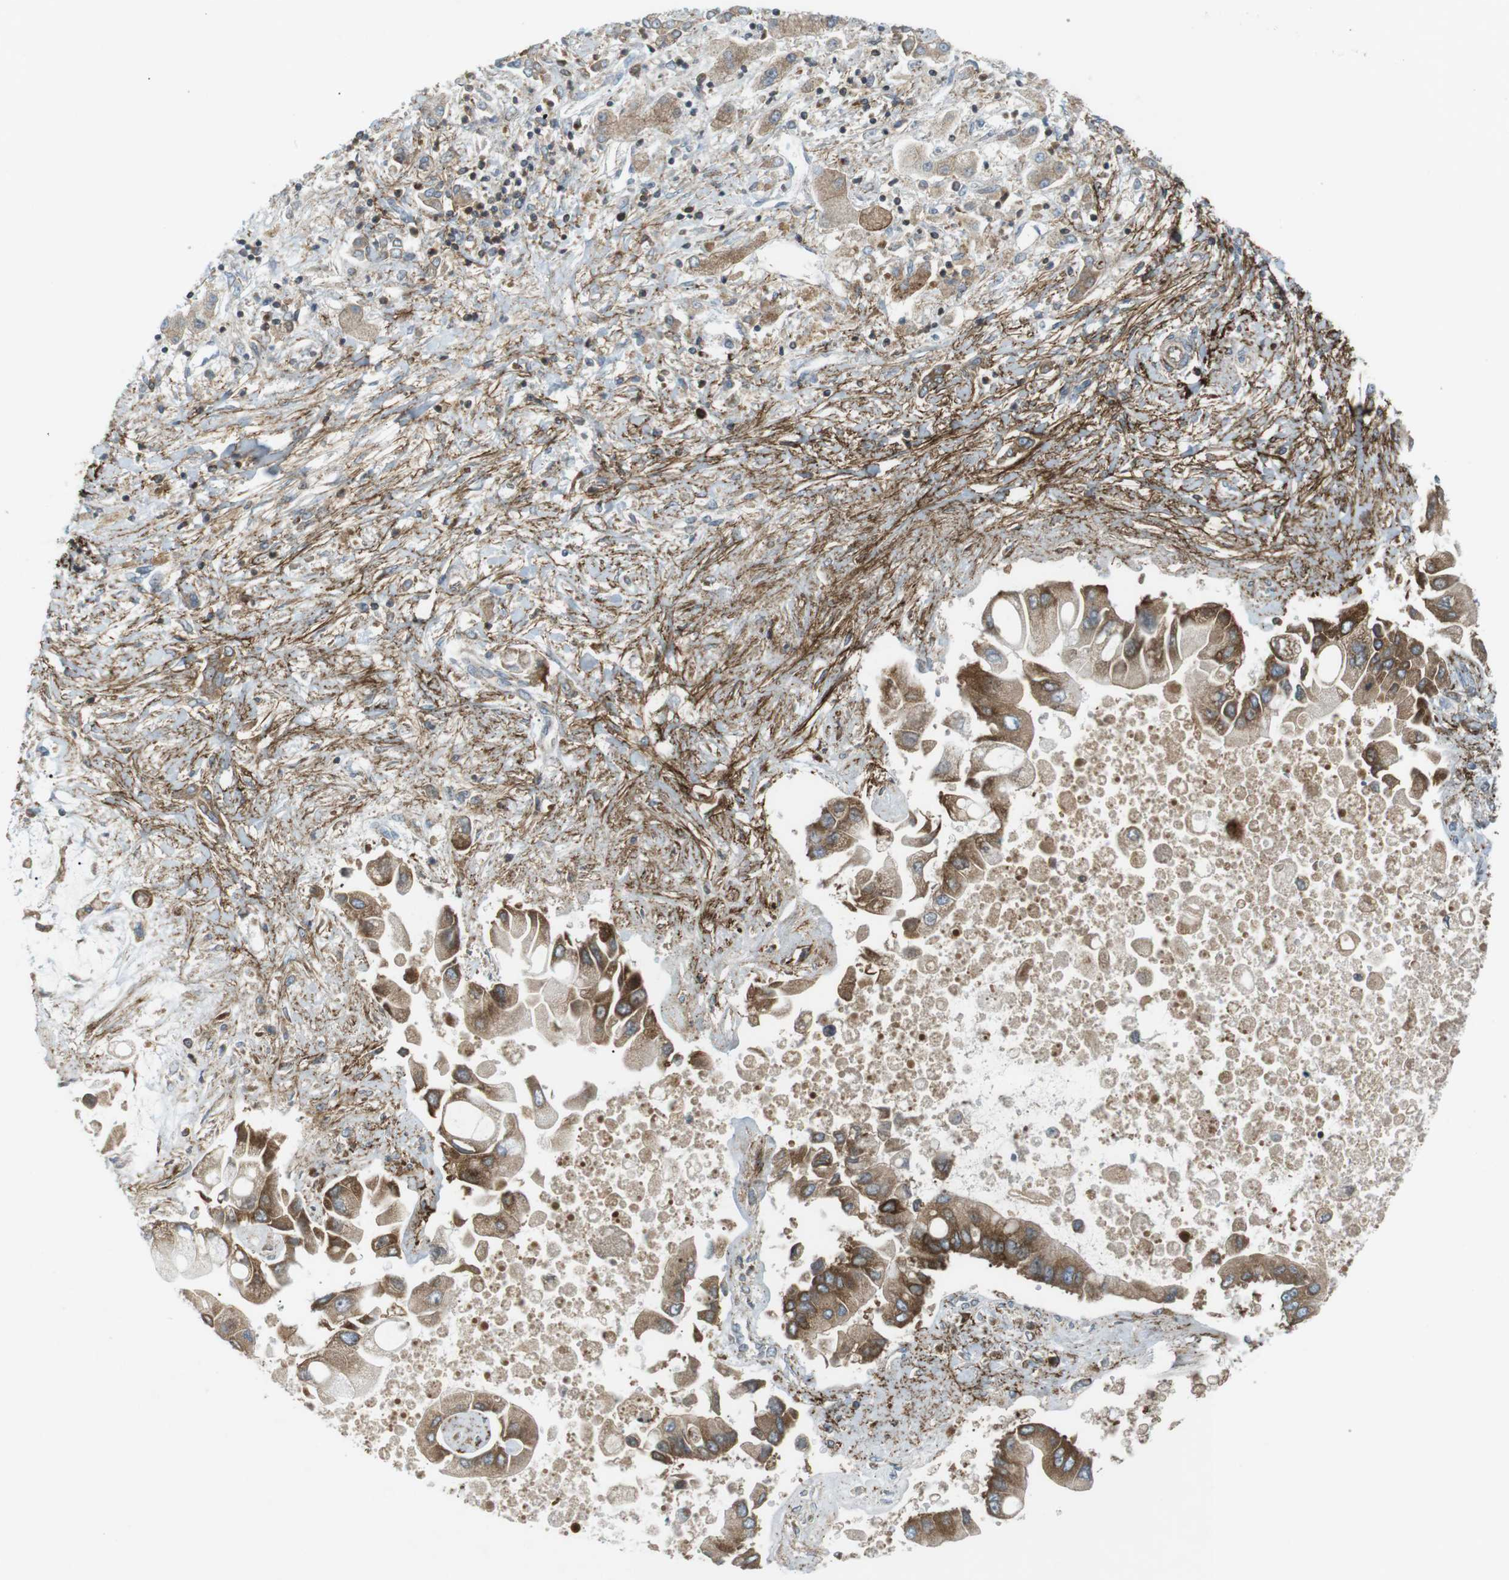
{"staining": {"intensity": "moderate", "quantity": ">75%", "location": "cytoplasmic/membranous"}, "tissue": "liver cancer", "cell_type": "Tumor cells", "image_type": "cancer", "snomed": [{"axis": "morphology", "description": "Cholangiocarcinoma"}, {"axis": "topography", "description": "Liver"}], "caption": "About >75% of tumor cells in liver cholangiocarcinoma demonstrate moderate cytoplasmic/membranous protein staining as visualized by brown immunohistochemical staining.", "gene": "FLII", "patient": {"sex": "male", "age": 50}}